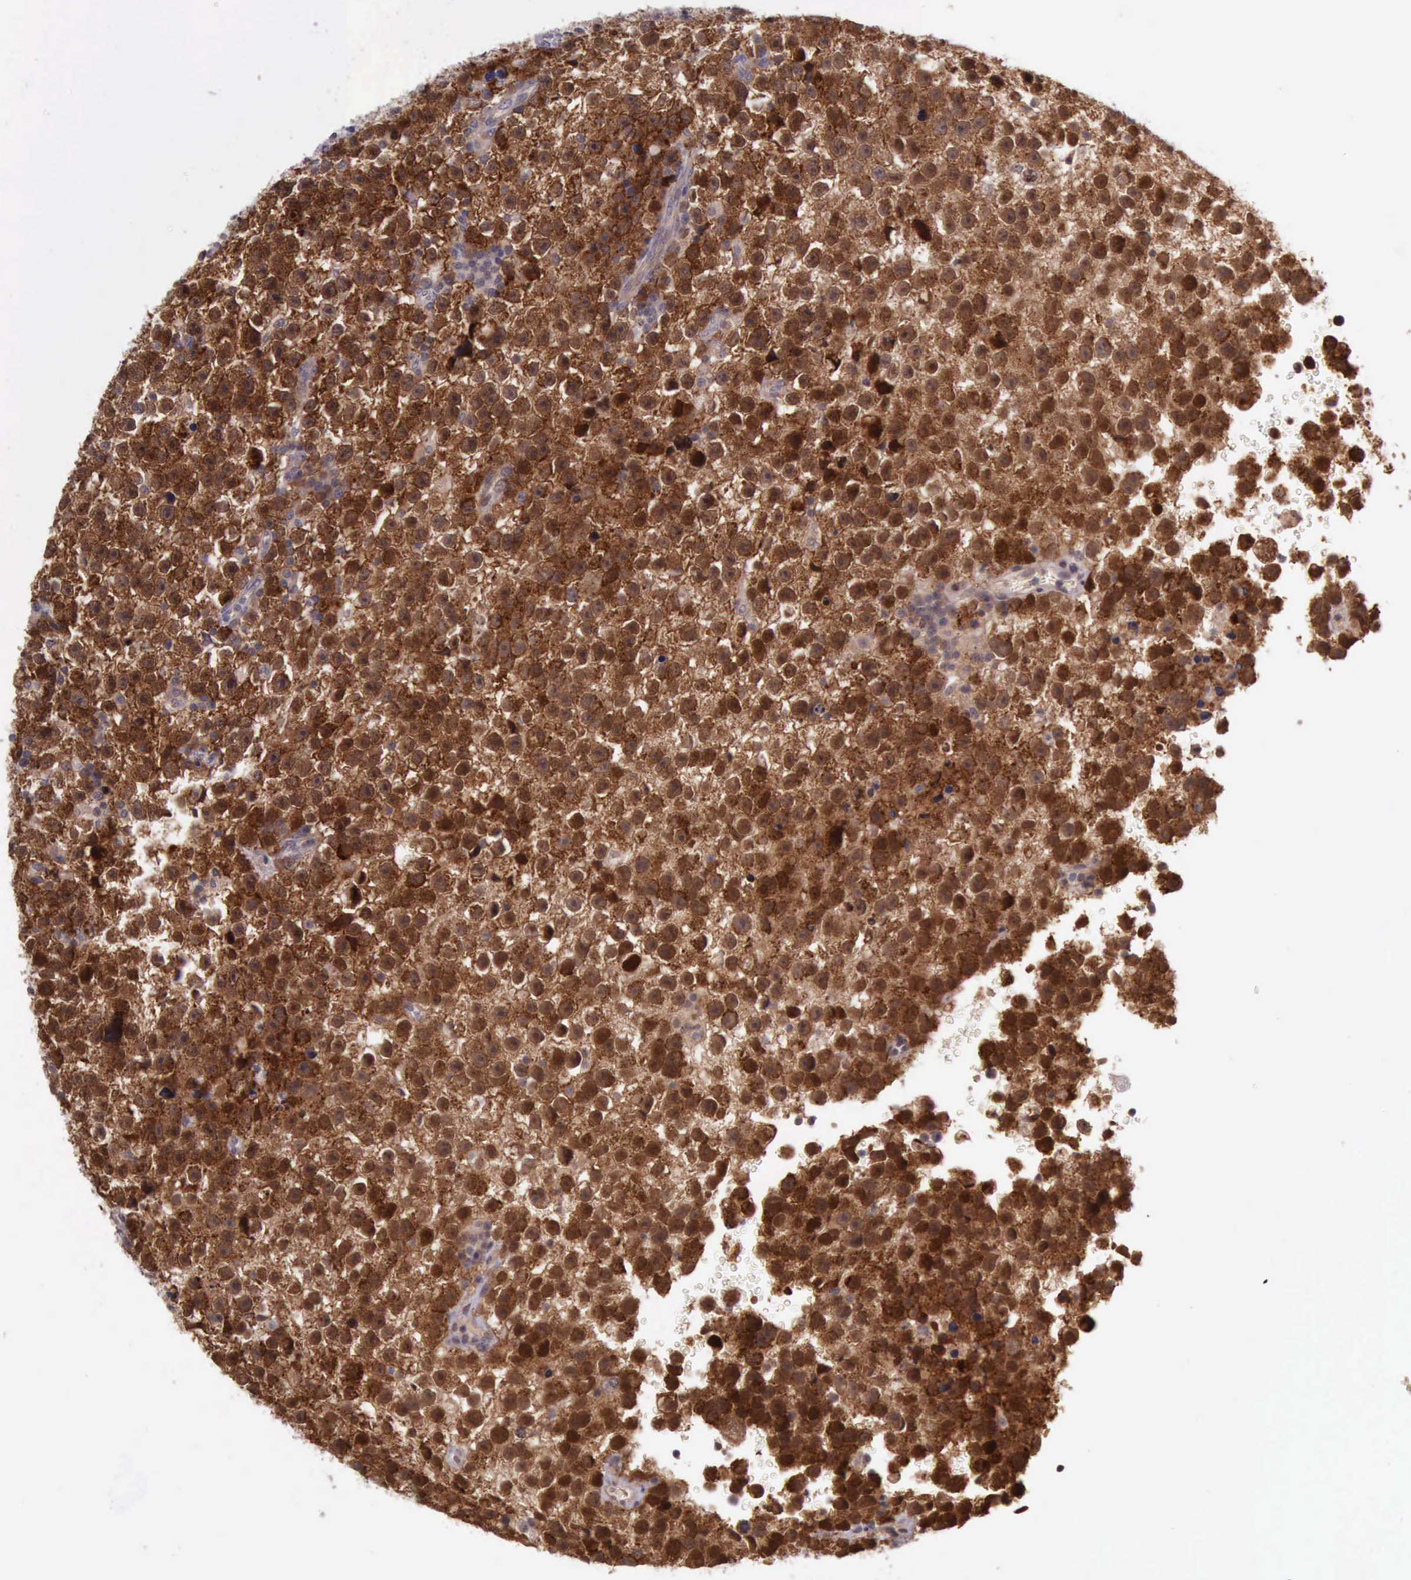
{"staining": {"intensity": "strong", "quantity": ">75%", "location": "cytoplasmic/membranous,nuclear"}, "tissue": "testis cancer", "cell_type": "Tumor cells", "image_type": "cancer", "snomed": [{"axis": "morphology", "description": "Seminoma, NOS"}, {"axis": "topography", "description": "Testis"}], "caption": "Strong cytoplasmic/membranous and nuclear positivity for a protein is identified in about >75% of tumor cells of testis cancer (seminoma) using IHC.", "gene": "PRICKLE3", "patient": {"sex": "male", "age": 33}}